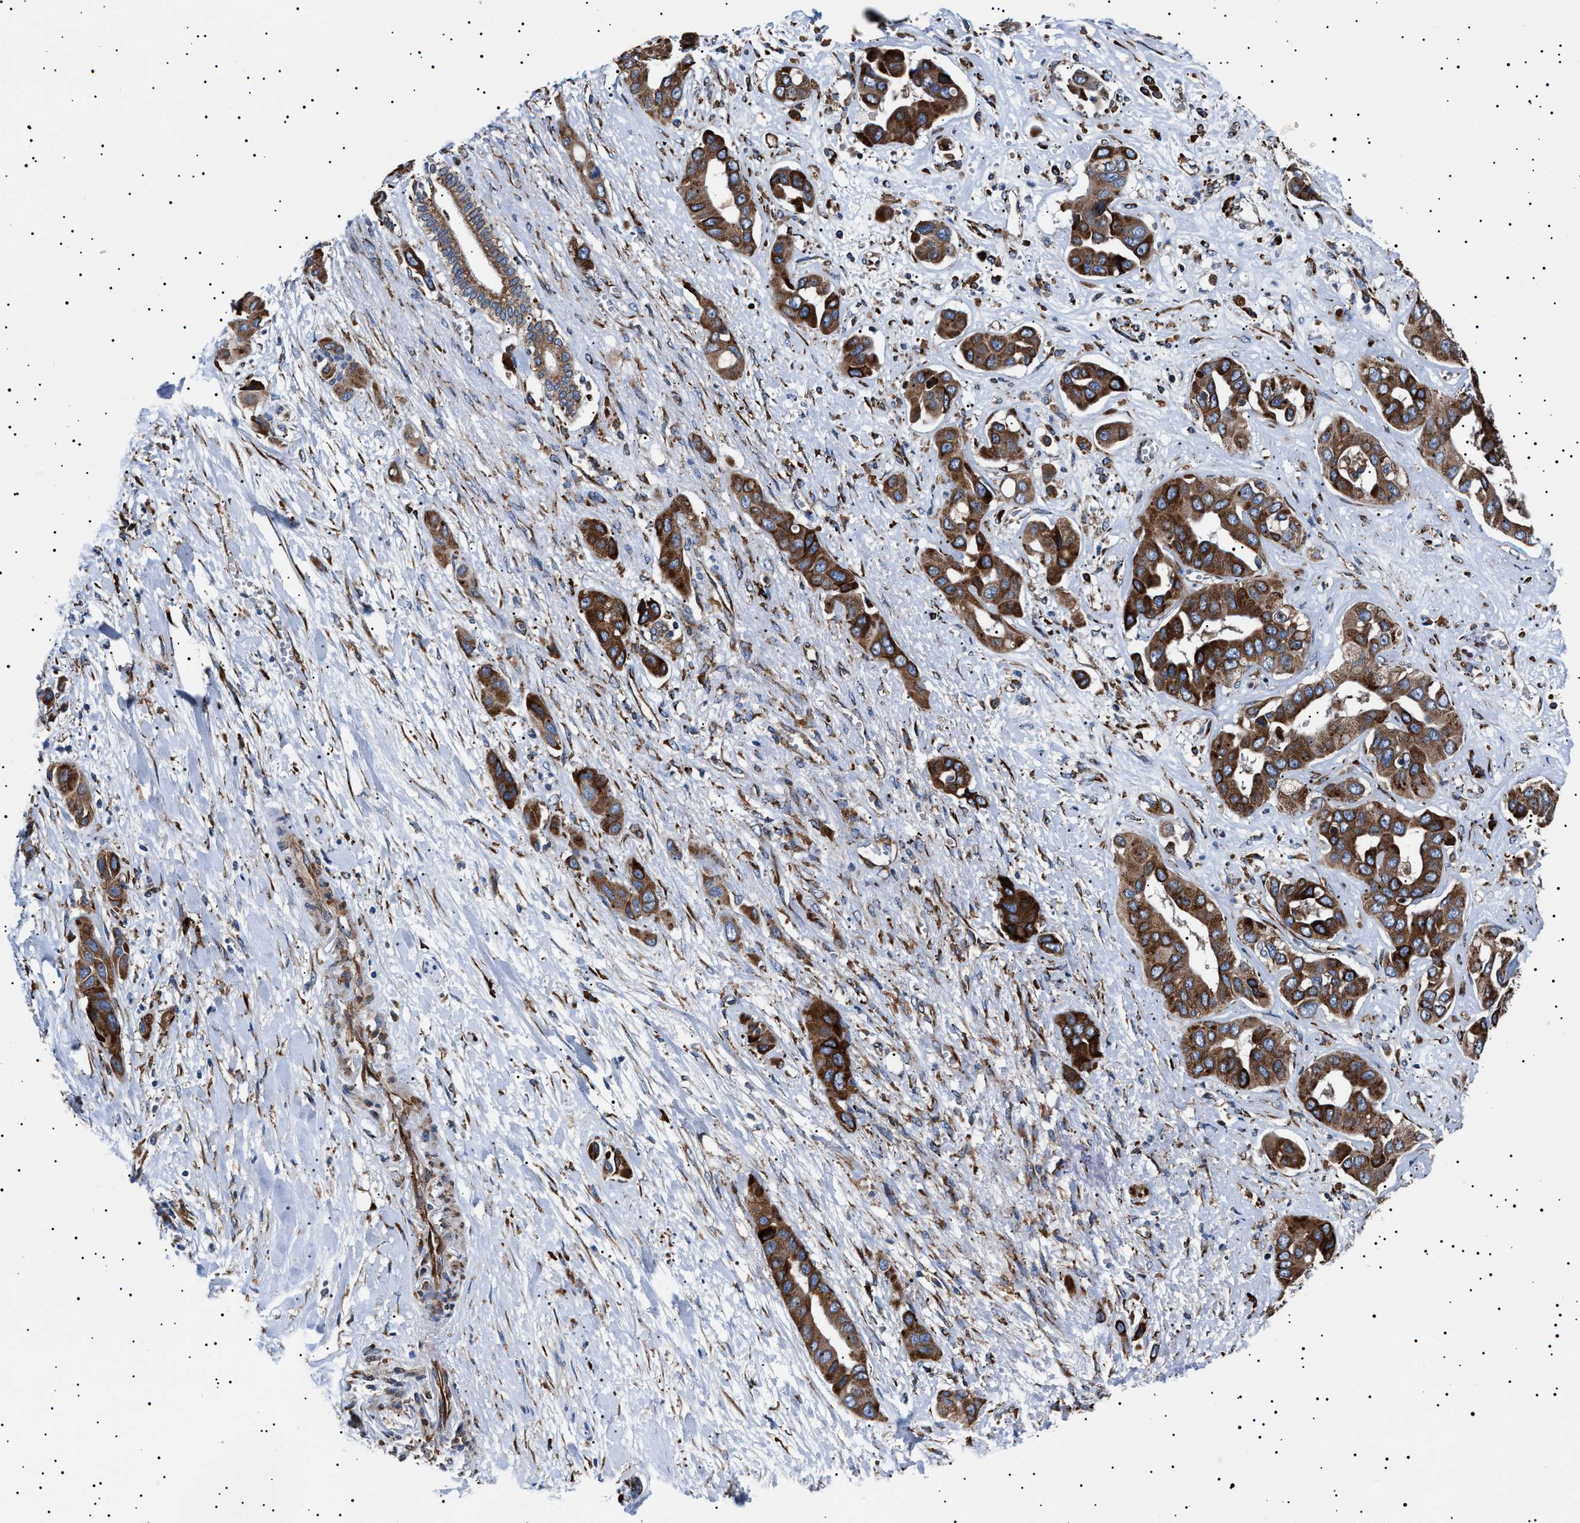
{"staining": {"intensity": "strong", "quantity": ">75%", "location": "cytoplasmic/membranous"}, "tissue": "liver cancer", "cell_type": "Tumor cells", "image_type": "cancer", "snomed": [{"axis": "morphology", "description": "Cholangiocarcinoma"}, {"axis": "topography", "description": "Liver"}], "caption": "This micrograph reveals immunohistochemistry (IHC) staining of human liver cholangiocarcinoma, with high strong cytoplasmic/membranous staining in approximately >75% of tumor cells.", "gene": "TOP1MT", "patient": {"sex": "female", "age": 52}}